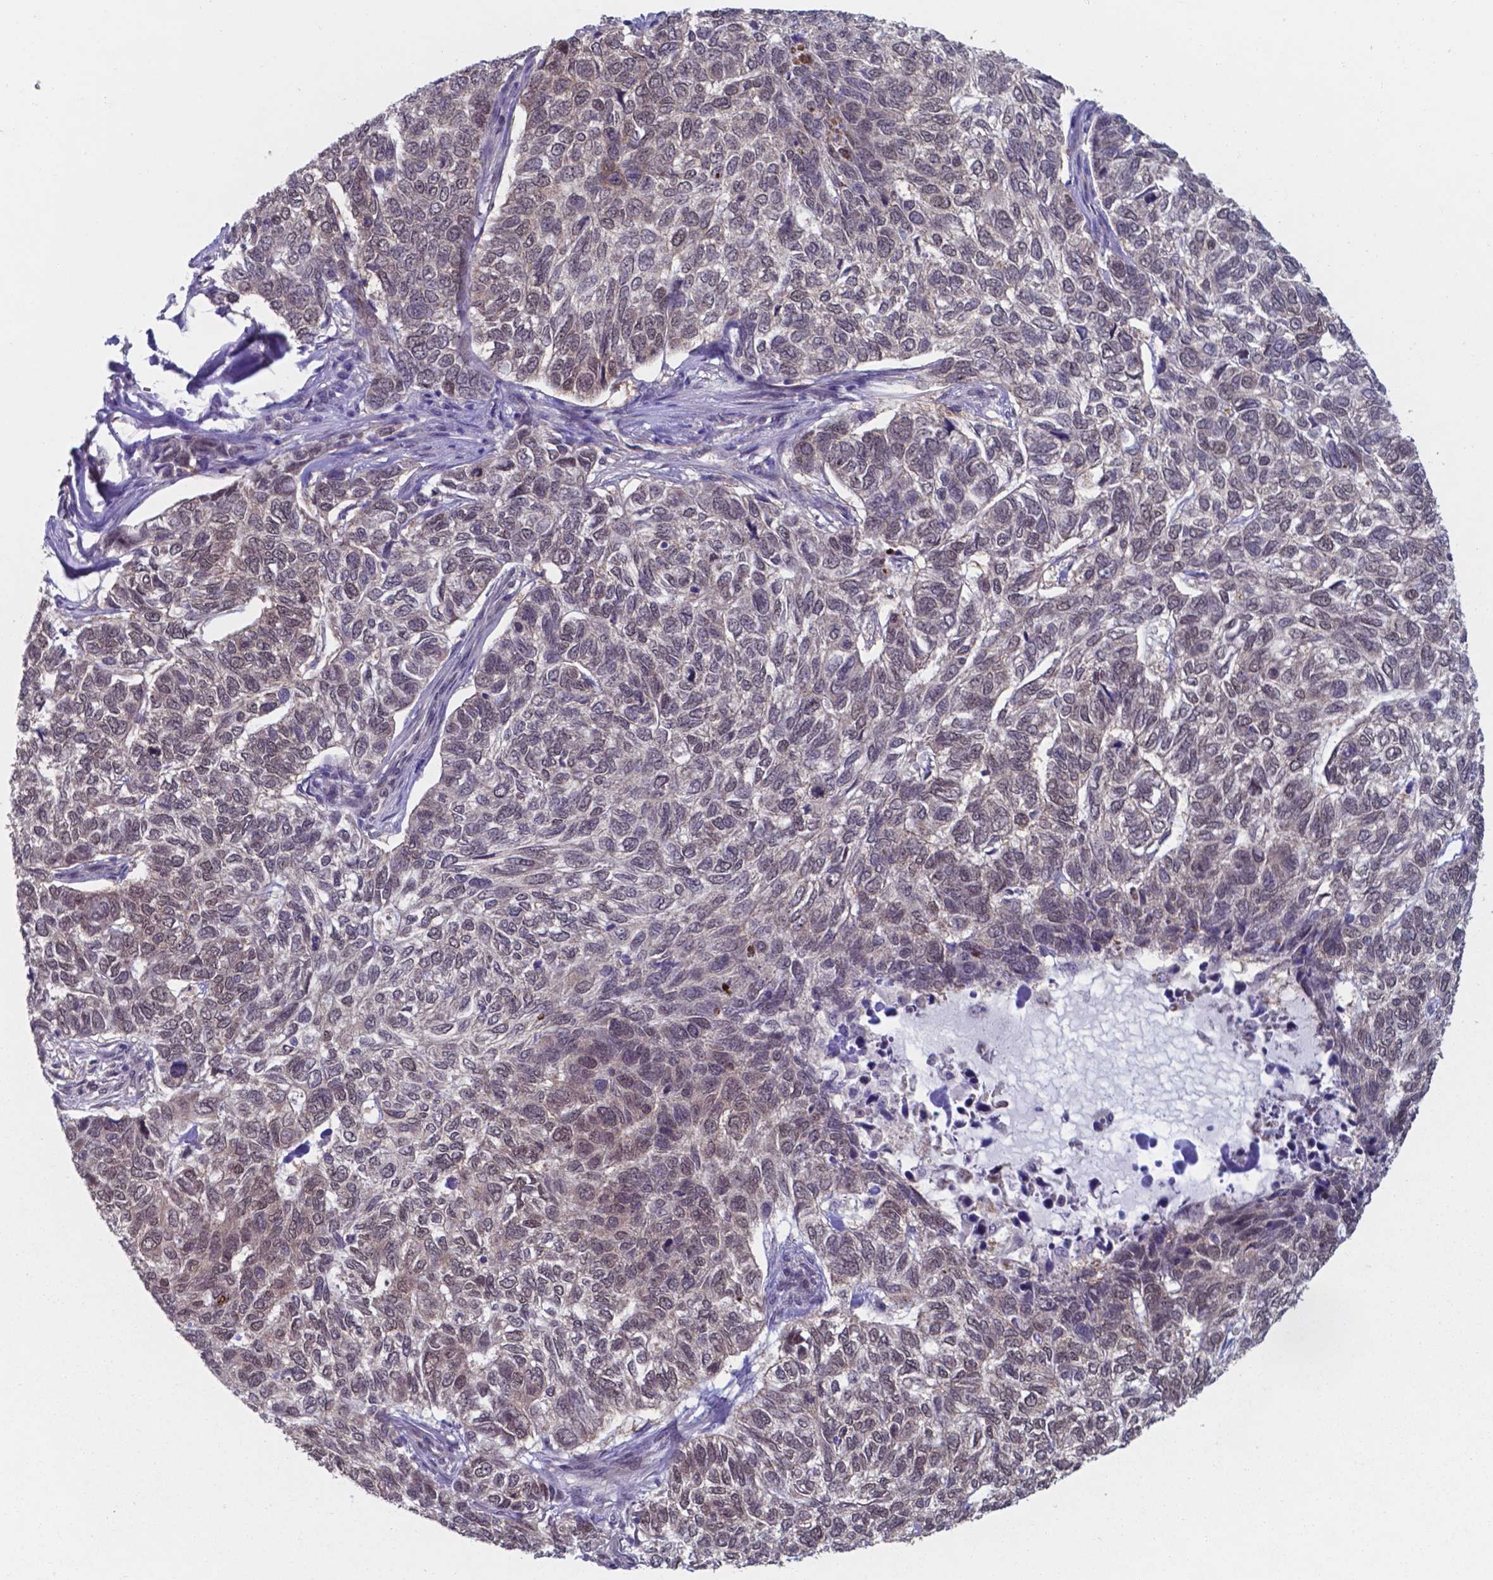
{"staining": {"intensity": "weak", "quantity": "25%-75%", "location": "nuclear"}, "tissue": "skin cancer", "cell_type": "Tumor cells", "image_type": "cancer", "snomed": [{"axis": "morphology", "description": "Basal cell carcinoma"}, {"axis": "topography", "description": "Skin"}], "caption": "A low amount of weak nuclear expression is present in about 25%-75% of tumor cells in skin cancer (basal cell carcinoma) tissue.", "gene": "UBE2E2", "patient": {"sex": "female", "age": 65}}